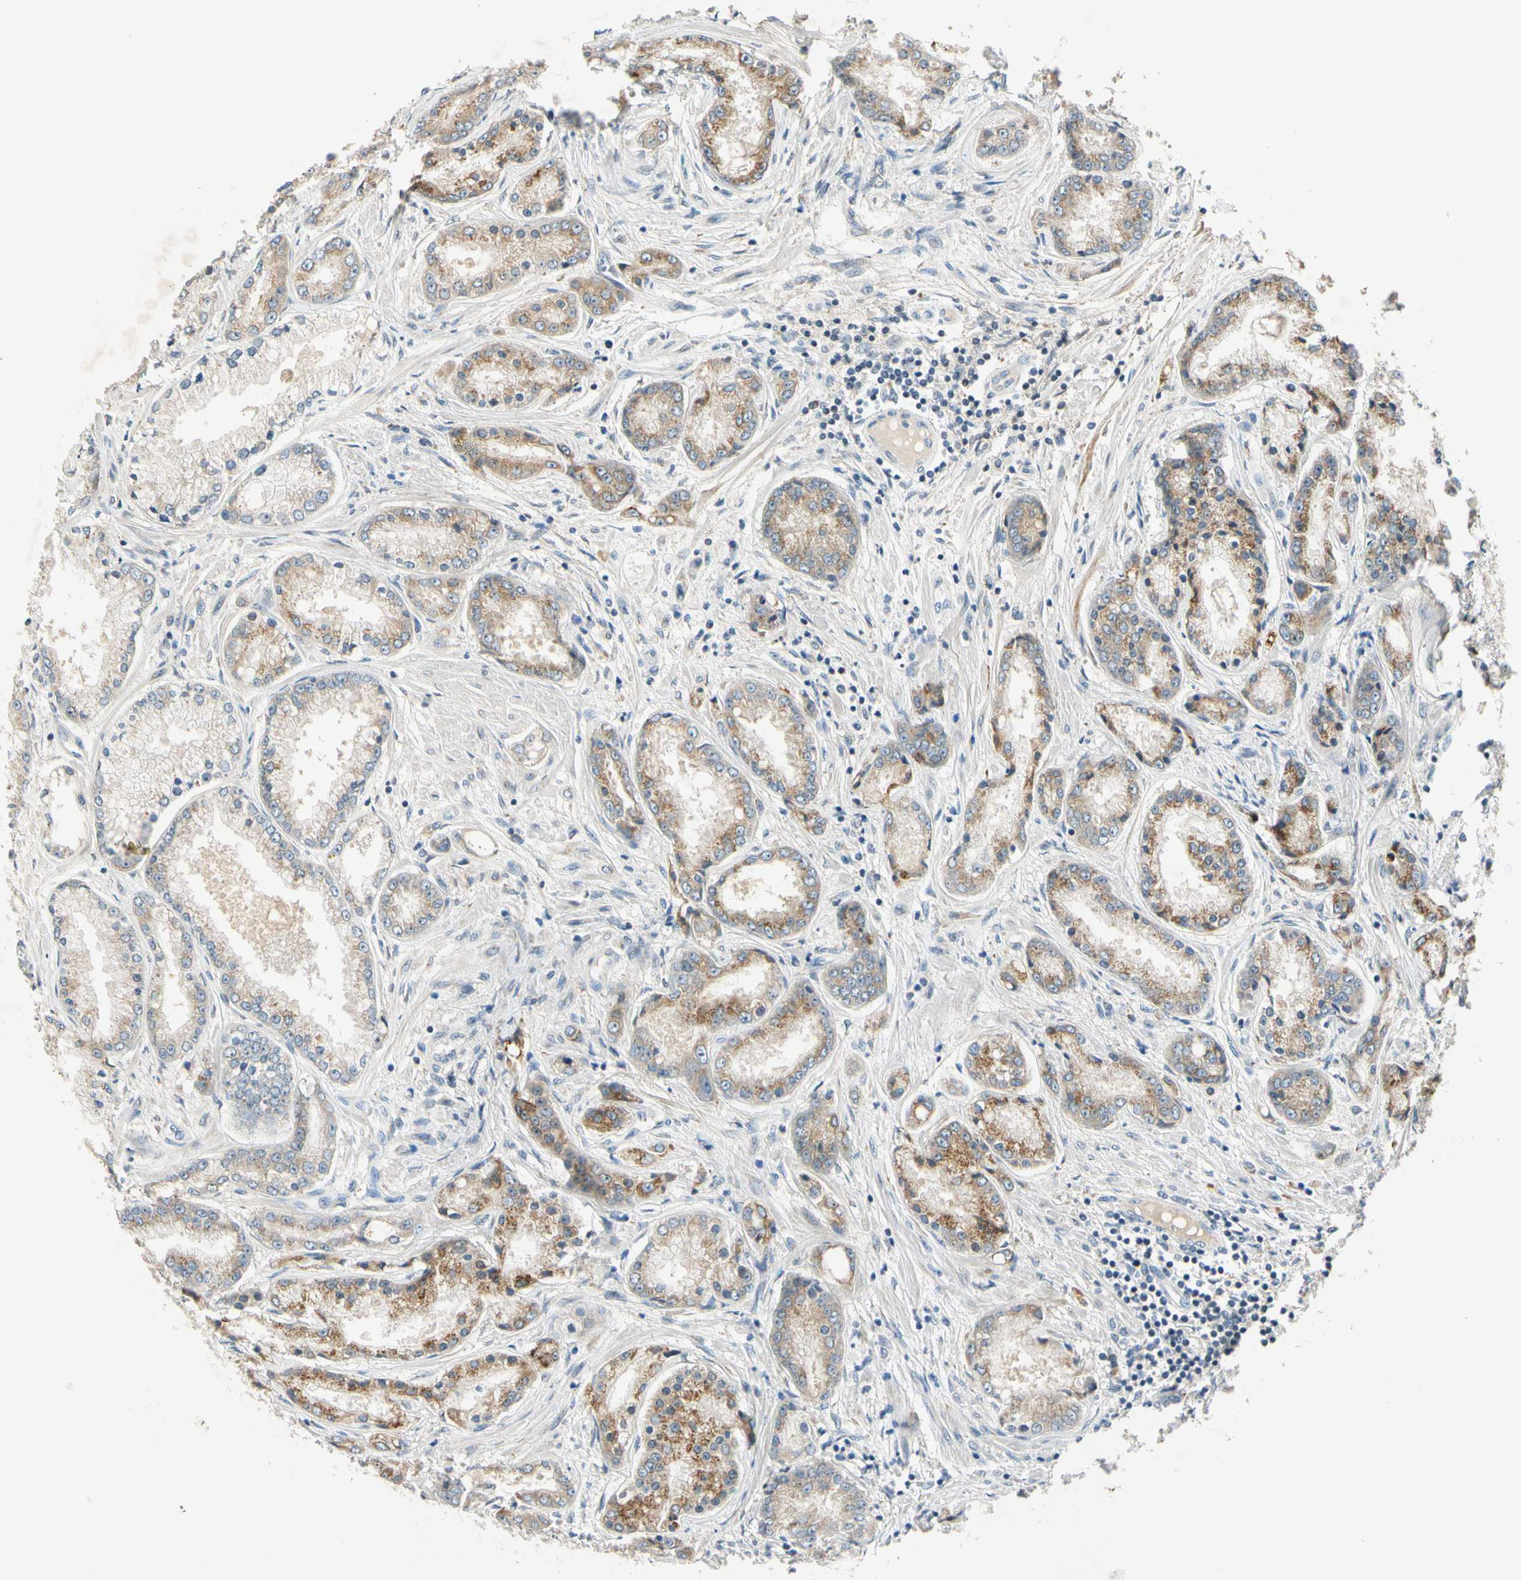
{"staining": {"intensity": "strong", "quantity": ">75%", "location": "cytoplasmic/membranous"}, "tissue": "prostate cancer", "cell_type": "Tumor cells", "image_type": "cancer", "snomed": [{"axis": "morphology", "description": "Adenocarcinoma, High grade"}, {"axis": "topography", "description": "Prostate"}], "caption": "Protein expression analysis of adenocarcinoma (high-grade) (prostate) demonstrates strong cytoplasmic/membranous expression in approximately >75% of tumor cells. (DAB IHC, brown staining for protein, blue staining for nuclei).", "gene": "RPS6KB2", "patient": {"sex": "male", "age": 59}}